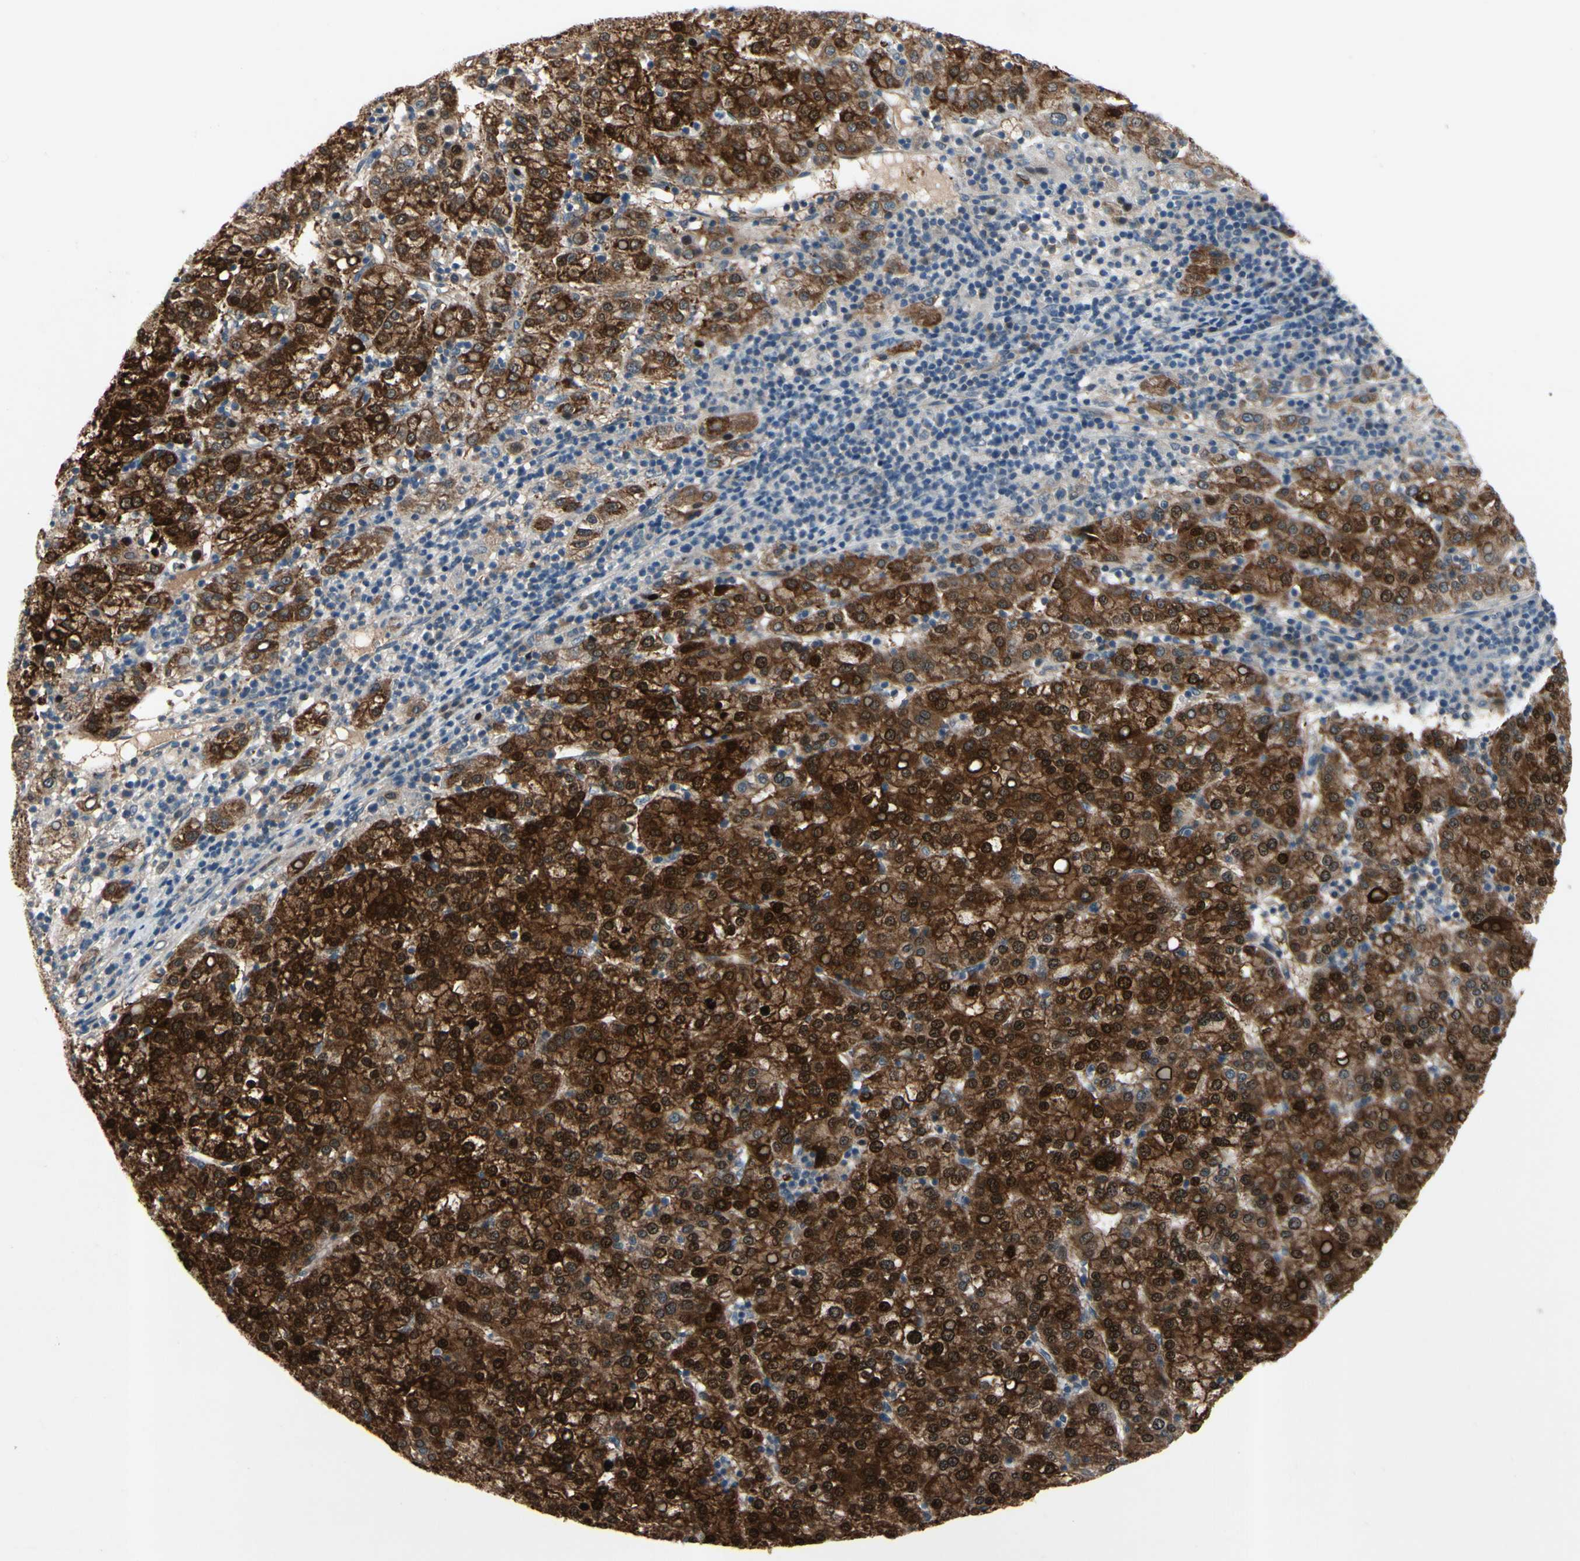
{"staining": {"intensity": "strong", "quantity": ">75%", "location": "cytoplasmic/membranous,nuclear"}, "tissue": "liver cancer", "cell_type": "Tumor cells", "image_type": "cancer", "snomed": [{"axis": "morphology", "description": "Carcinoma, Hepatocellular, NOS"}, {"axis": "topography", "description": "Liver"}], "caption": "Protein staining by immunohistochemistry displays strong cytoplasmic/membranous and nuclear staining in approximately >75% of tumor cells in liver hepatocellular carcinoma. (DAB (3,3'-diaminobenzidine) = brown stain, brightfield microscopy at high magnification).", "gene": "ICAM5", "patient": {"sex": "female", "age": 58}}